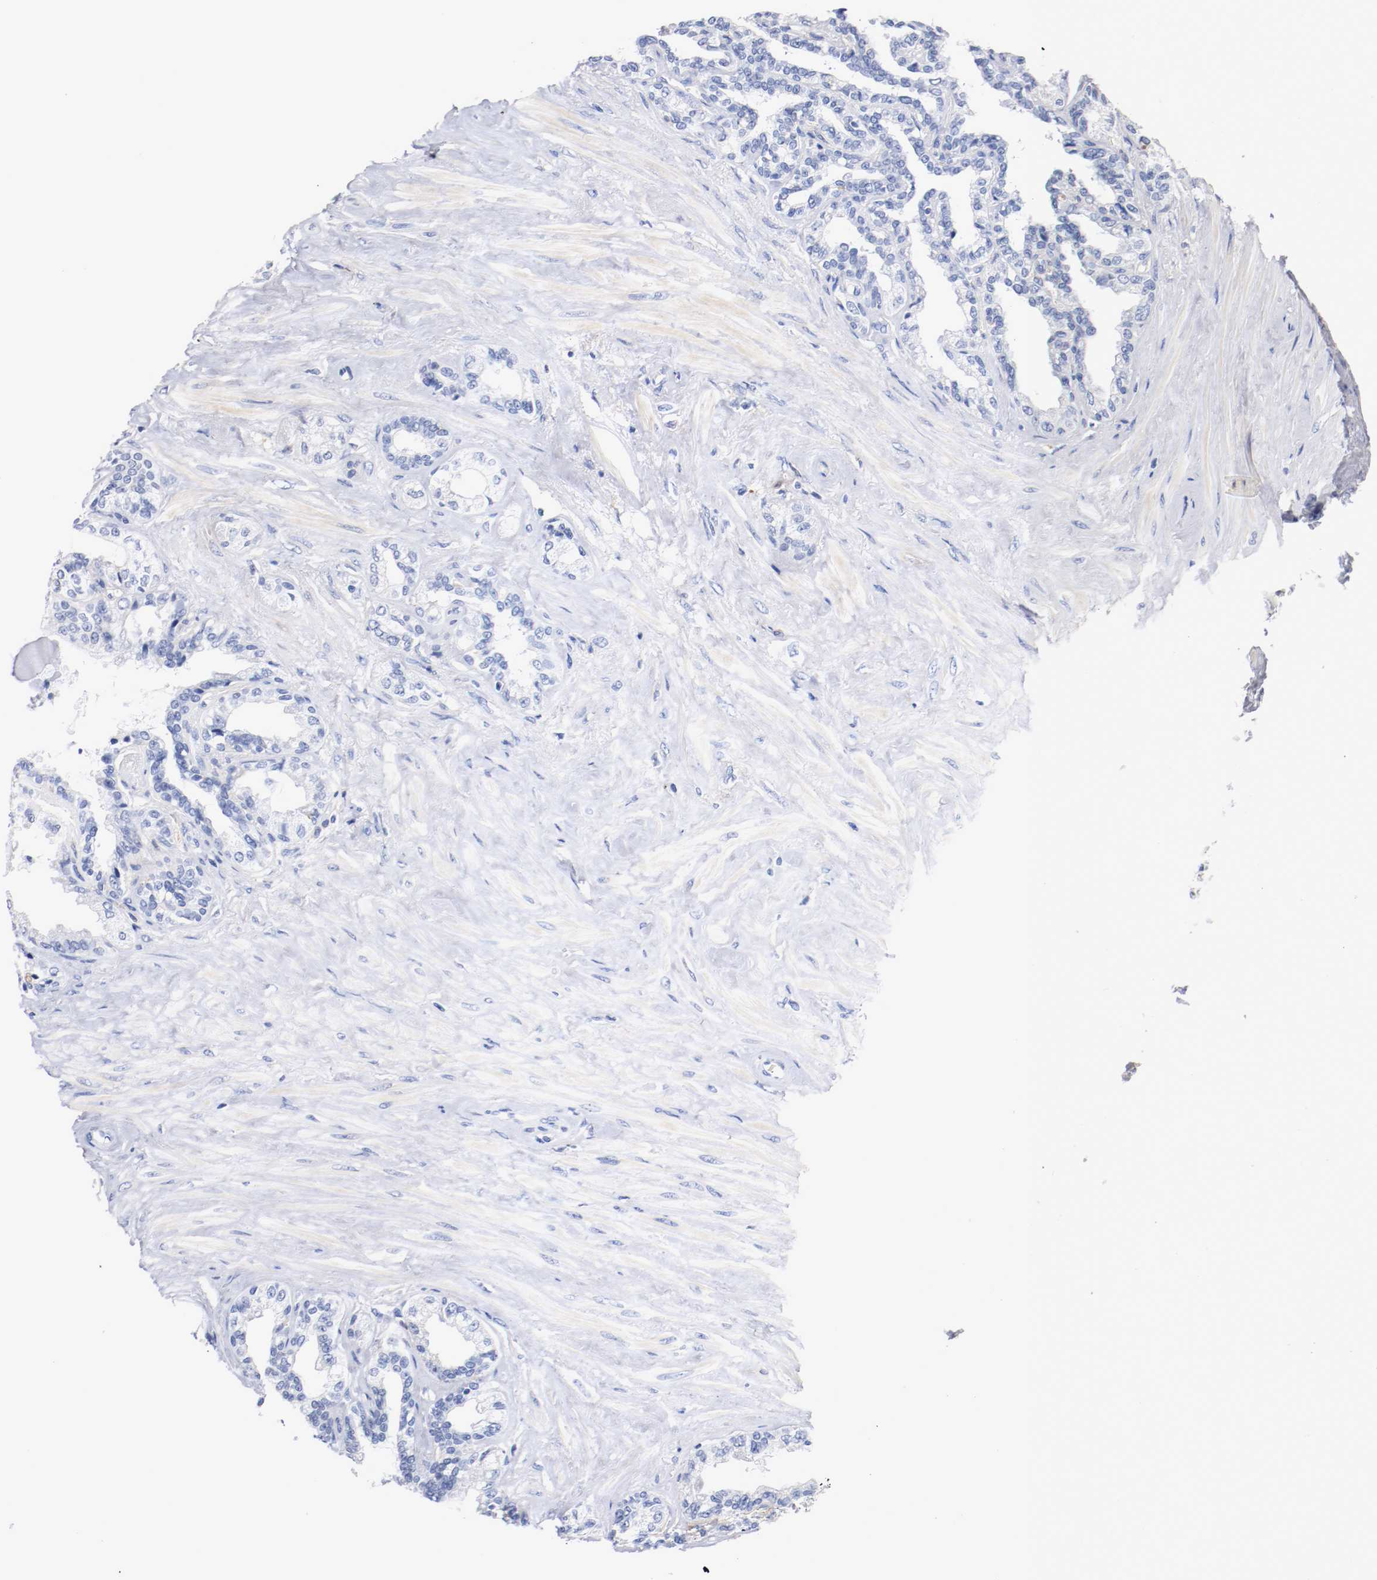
{"staining": {"intensity": "negative", "quantity": "none", "location": "none"}, "tissue": "seminal vesicle", "cell_type": "Glandular cells", "image_type": "normal", "snomed": [{"axis": "morphology", "description": "Normal tissue, NOS"}, {"axis": "morphology", "description": "Inflammation, NOS"}, {"axis": "topography", "description": "Urinary bladder"}, {"axis": "topography", "description": "Prostate"}, {"axis": "topography", "description": "Seminal veicle"}], "caption": "Protein analysis of normal seminal vesicle exhibits no significant positivity in glandular cells. (DAB (3,3'-diaminobenzidine) IHC visualized using brightfield microscopy, high magnification).", "gene": "FGFBP1", "patient": {"sex": "male", "age": 82}}